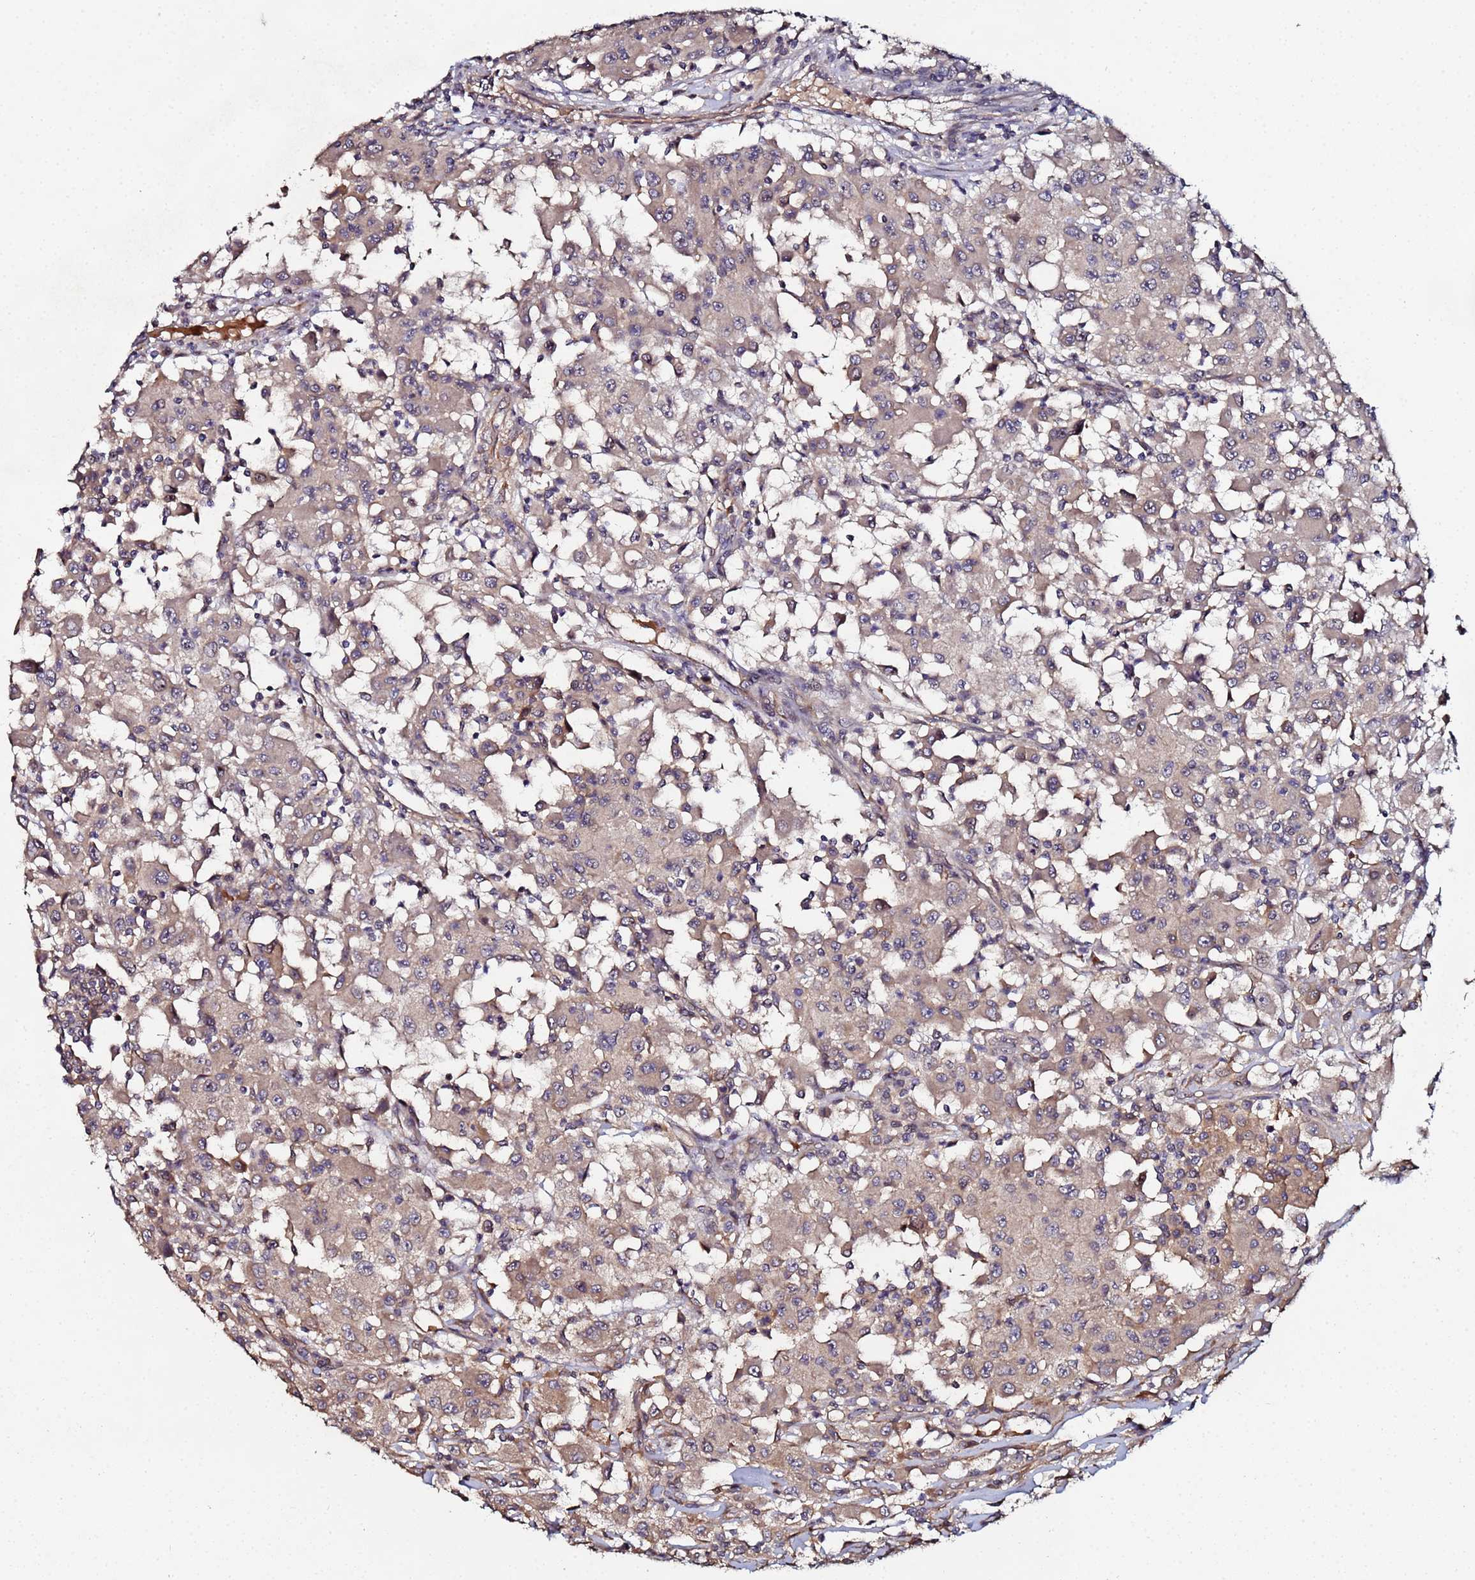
{"staining": {"intensity": "weak", "quantity": "25%-75%", "location": "cytoplasmic/membranous"}, "tissue": "renal cancer", "cell_type": "Tumor cells", "image_type": "cancer", "snomed": [{"axis": "morphology", "description": "Adenocarcinoma, NOS"}, {"axis": "topography", "description": "Kidney"}], "caption": "A brown stain labels weak cytoplasmic/membranous positivity of a protein in human renal cancer (adenocarcinoma) tumor cells.", "gene": "OSER1", "patient": {"sex": "female", "age": 67}}